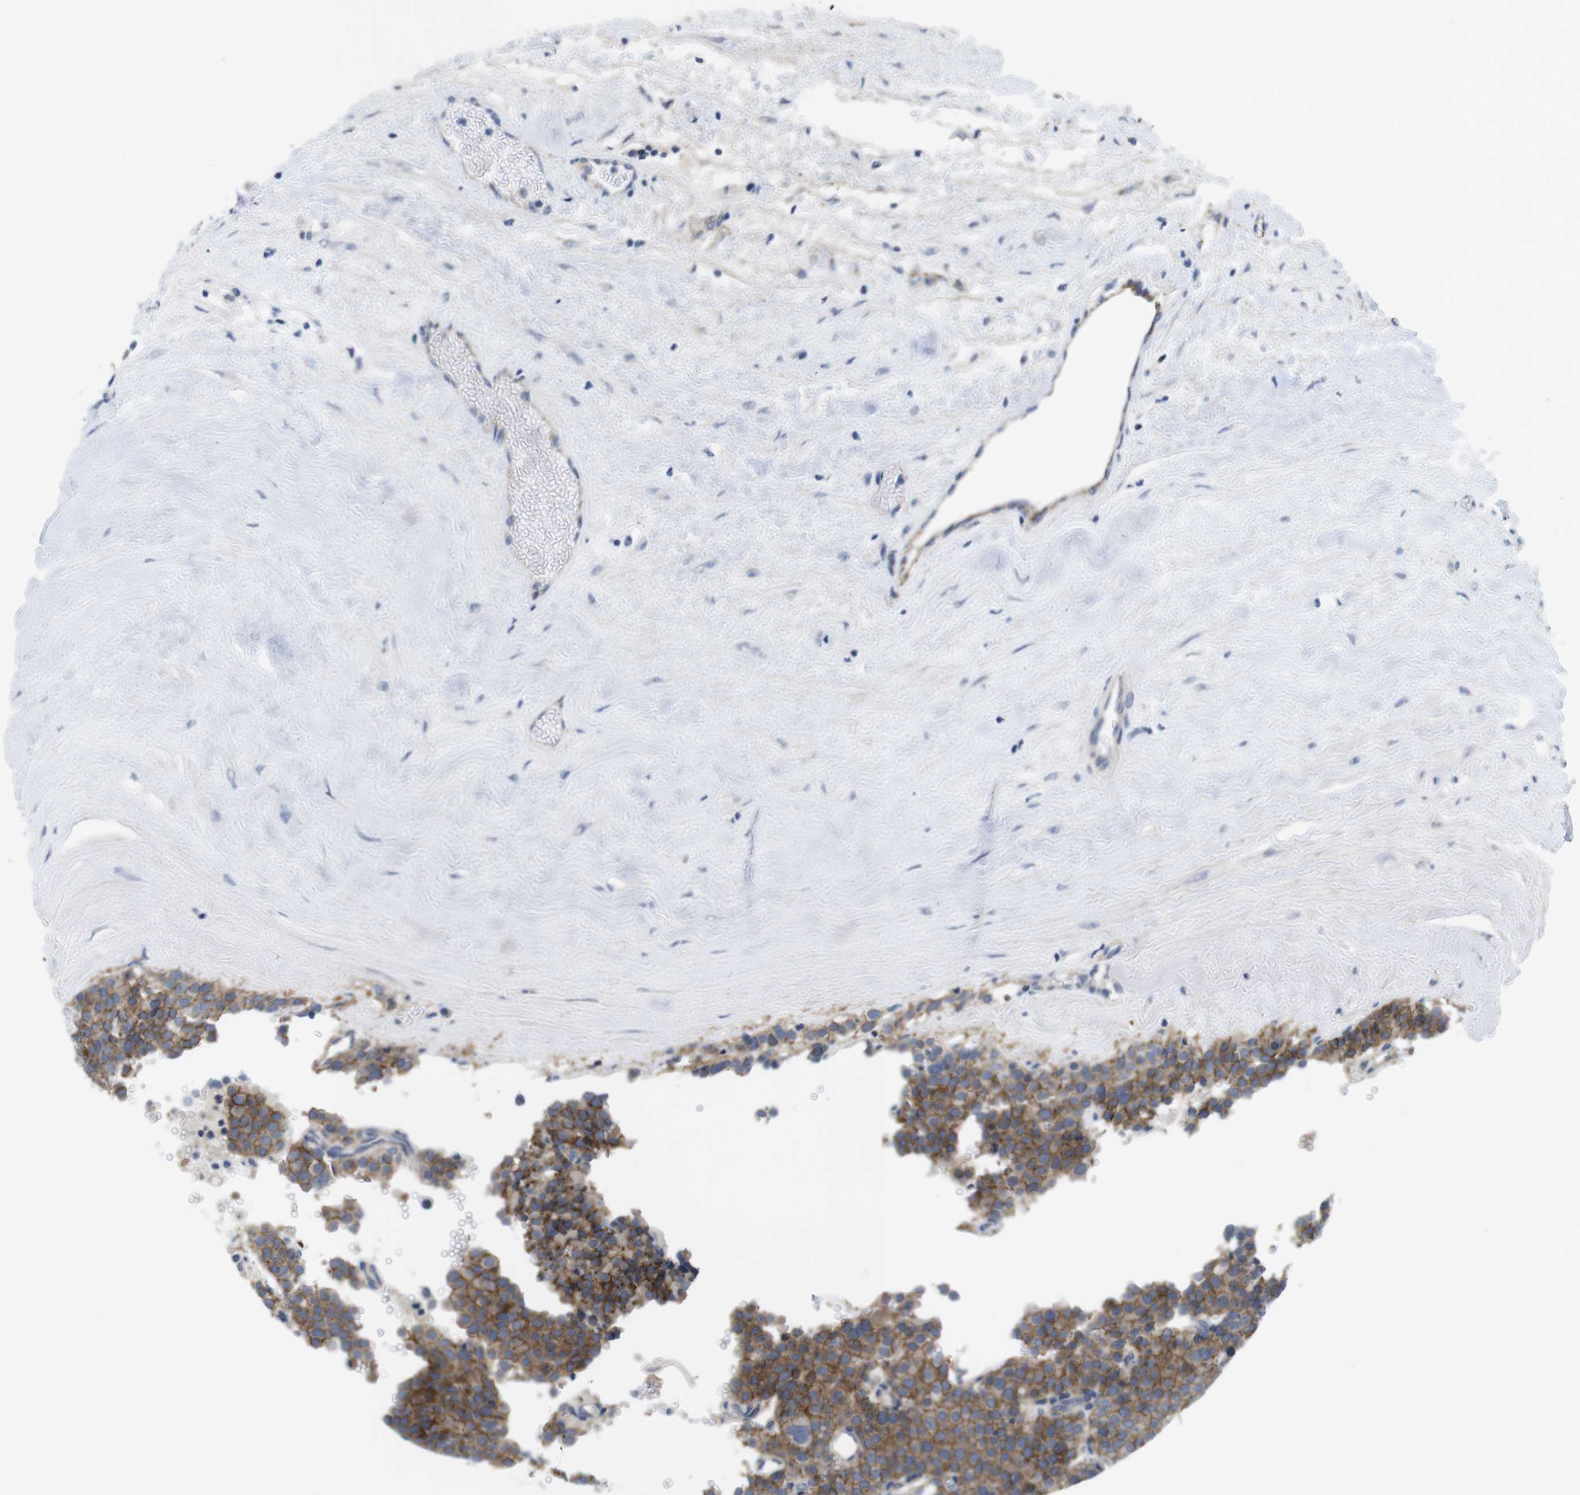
{"staining": {"intensity": "moderate", "quantity": ">75%", "location": "cytoplasmic/membranous"}, "tissue": "testis cancer", "cell_type": "Tumor cells", "image_type": "cancer", "snomed": [{"axis": "morphology", "description": "Normal tissue, NOS"}, {"axis": "morphology", "description": "Seminoma, NOS"}, {"axis": "topography", "description": "Testis"}], "caption": "Seminoma (testis) tissue reveals moderate cytoplasmic/membranous expression in about >75% of tumor cells, visualized by immunohistochemistry.", "gene": "SCRIB", "patient": {"sex": "male", "age": 71}}